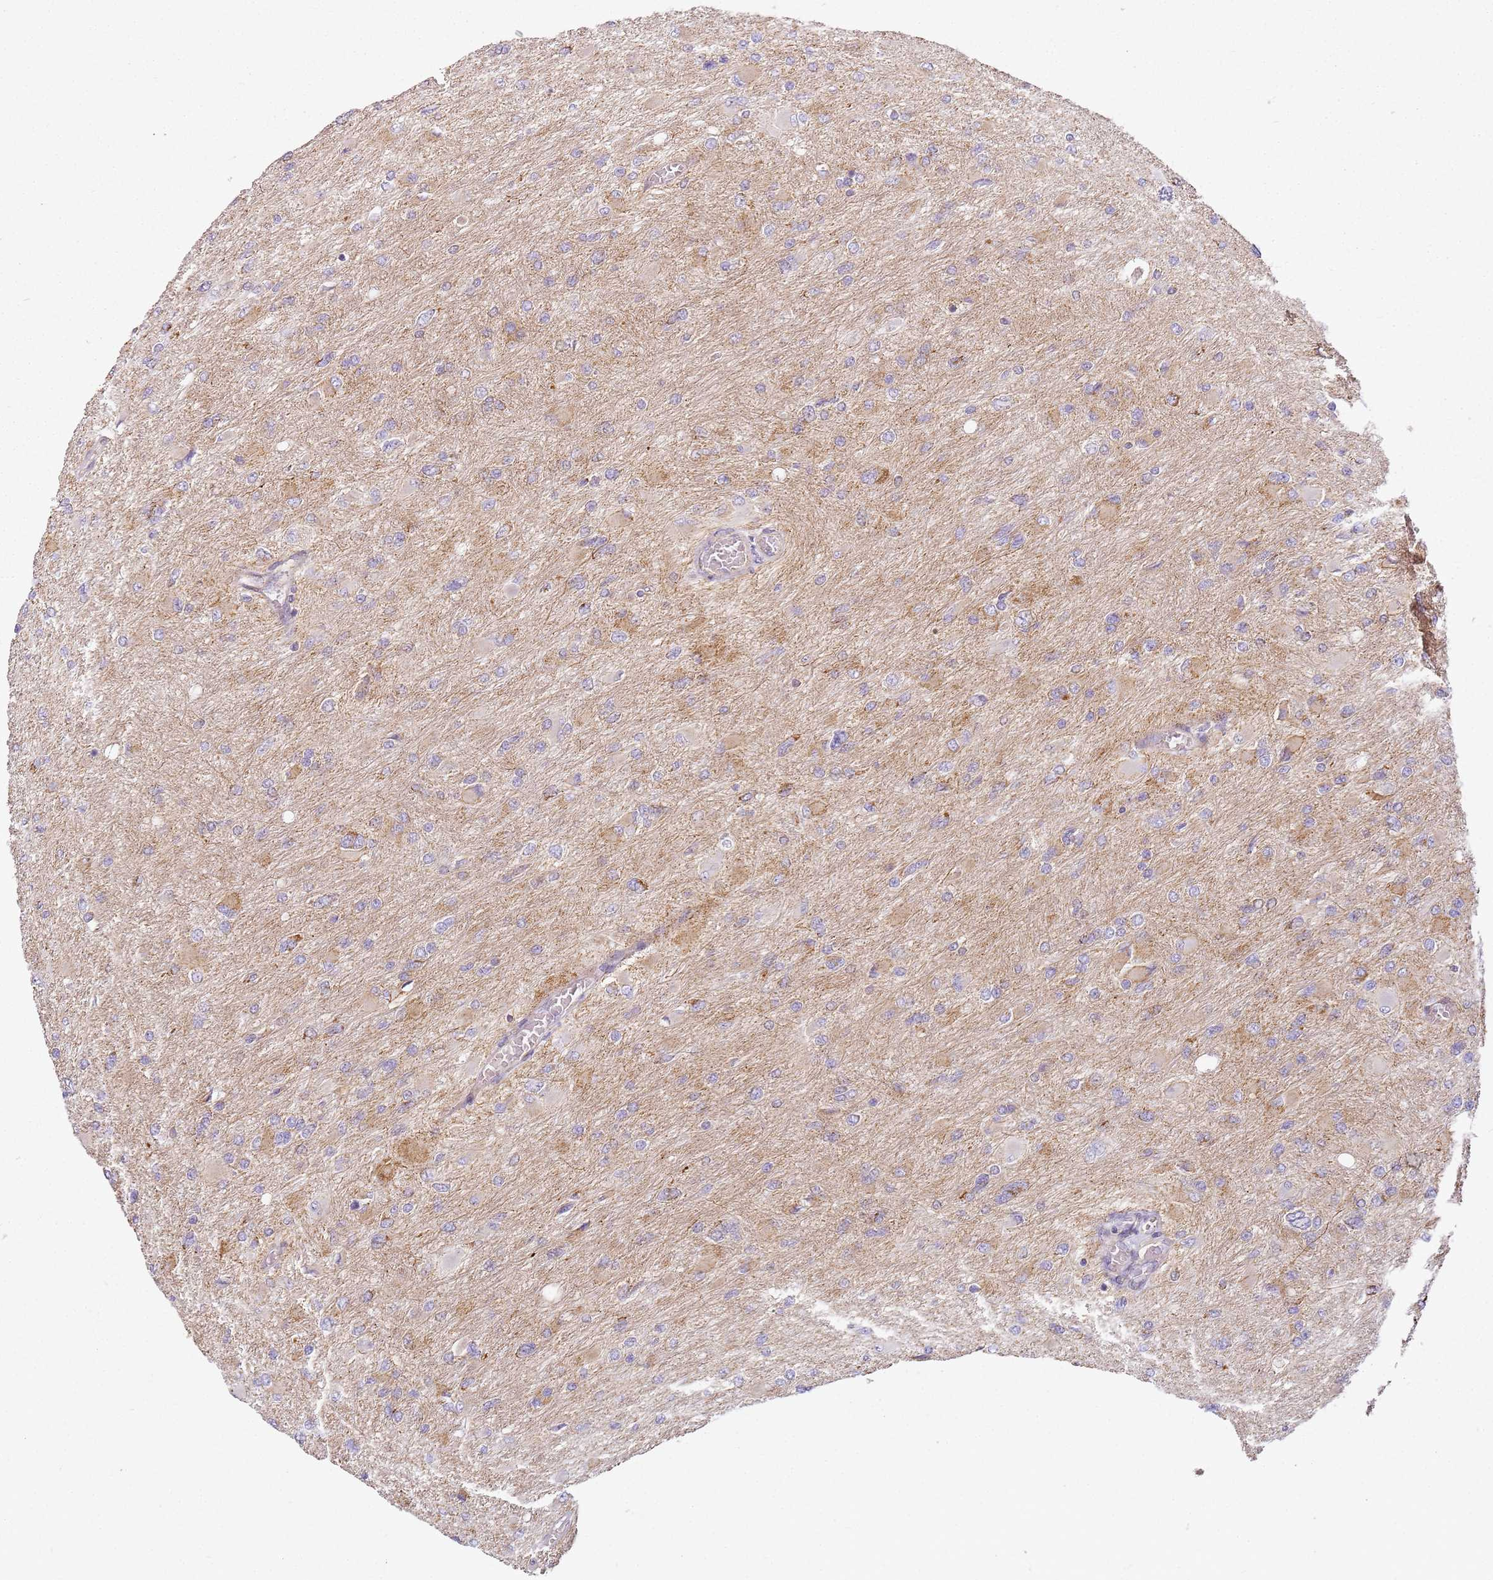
{"staining": {"intensity": "negative", "quantity": "none", "location": "none"}, "tissue": "glioma", "cell_type": "Tumor cells", "image_type": "cancer", "snomed": [{"axis": "morphology", "description": "Glioma, malignant, High grade"}, {"axis": "topography", "description": "Cerebral cortex"}], "caption": "Malignant glioma (high-grade) was stained to show a protein in brown. There is no significant expression in tumor cells.", "gene": "TMEM200C", "patient": {"sex": "female", "age": 36}}